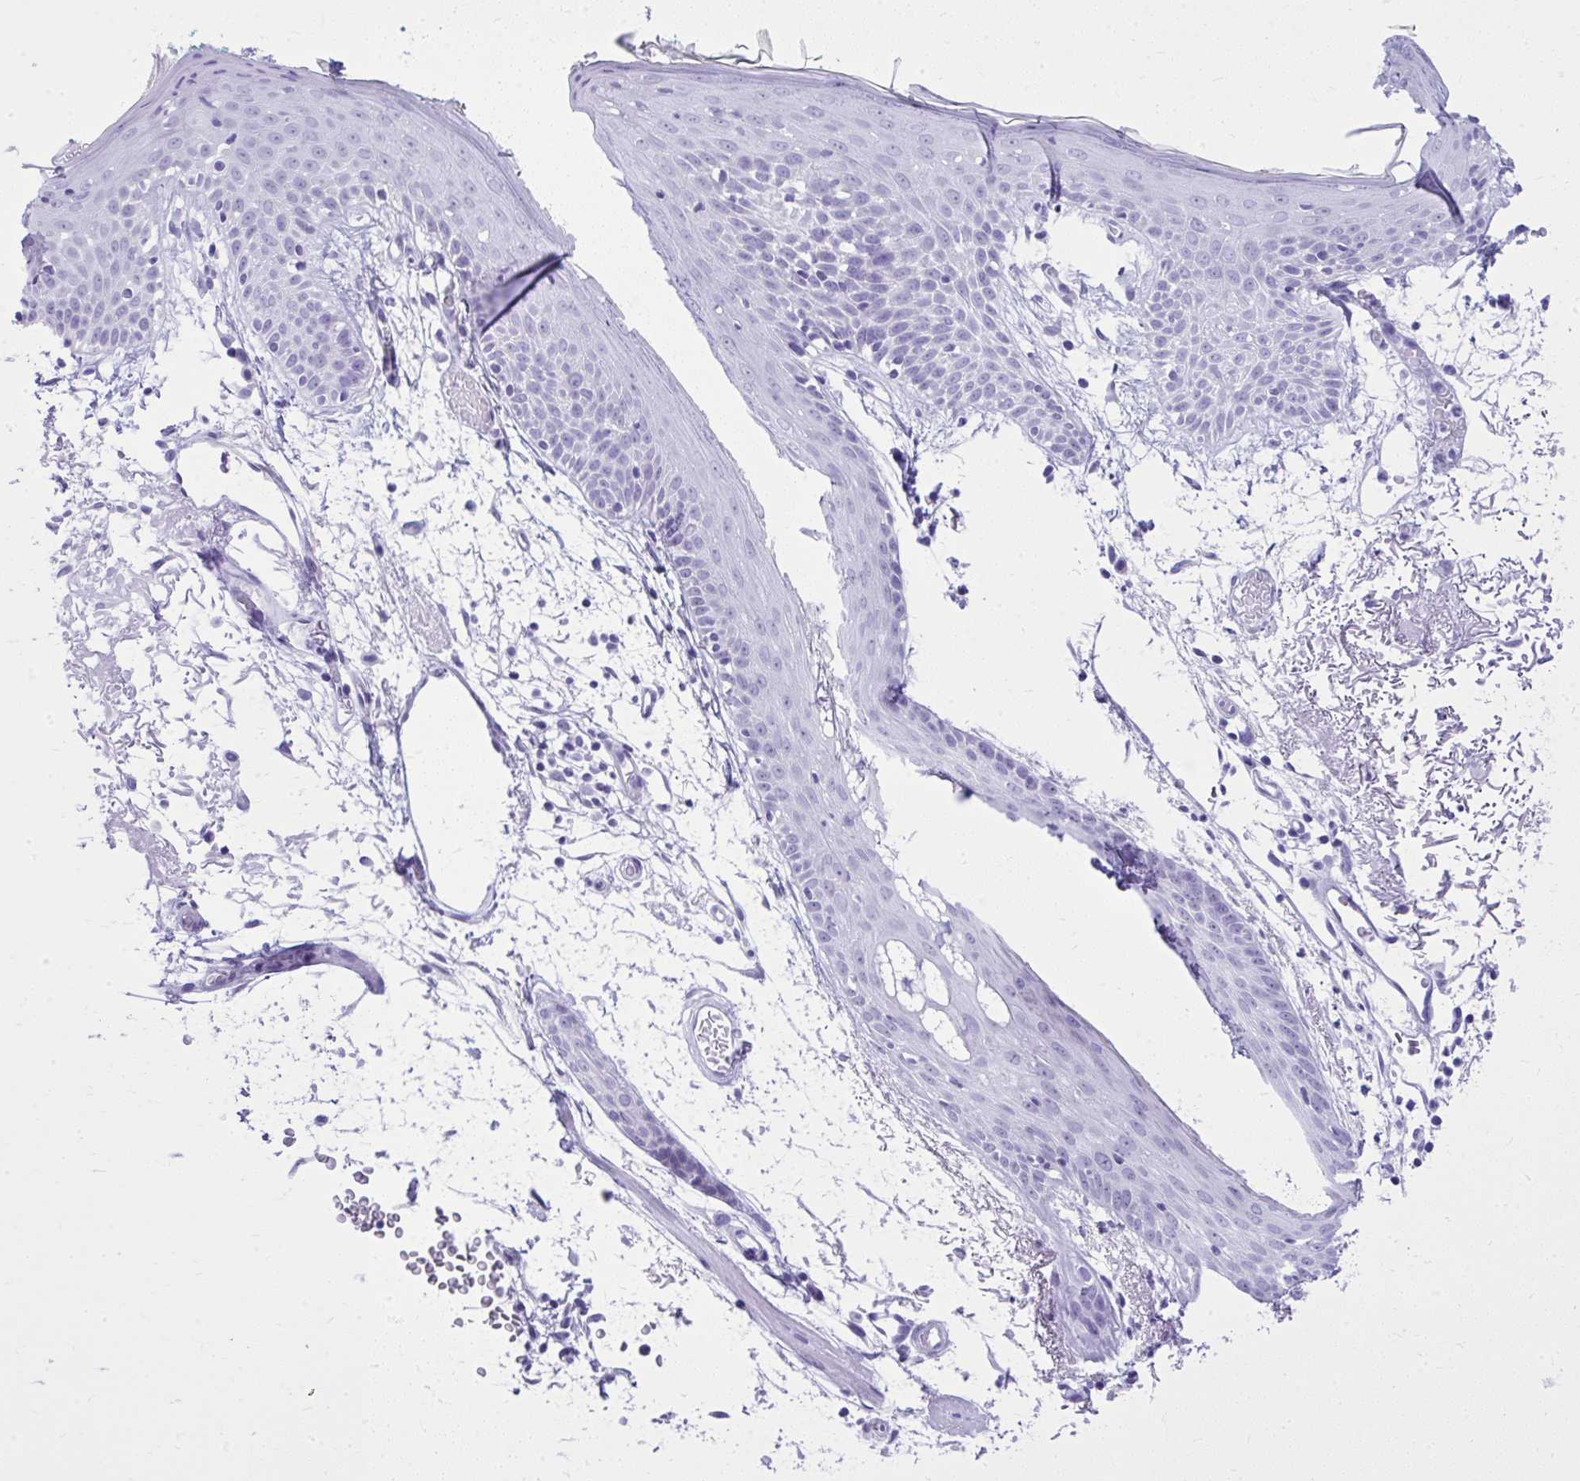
{"staining": {"intensity": "negative", "quantity": "none", "location": "none"}, "tissue": "skin", "cell_type": "Fibroblasts", "image_type": "normal", "snomed": [{"axis": "morphology", "description": "Normal tissue, NOS"}, {"axis": "topography", "description": "Skin"}], "caption": "Fibroblasts show no significant positivity in normal skin. Brightfield microscopy of immunohistochemistry stained with DAB (brown) and hematoxylin (blue), captured at high magnification.", "gene": "RALYL", "patient": {"sex": "male", "age": 79}}